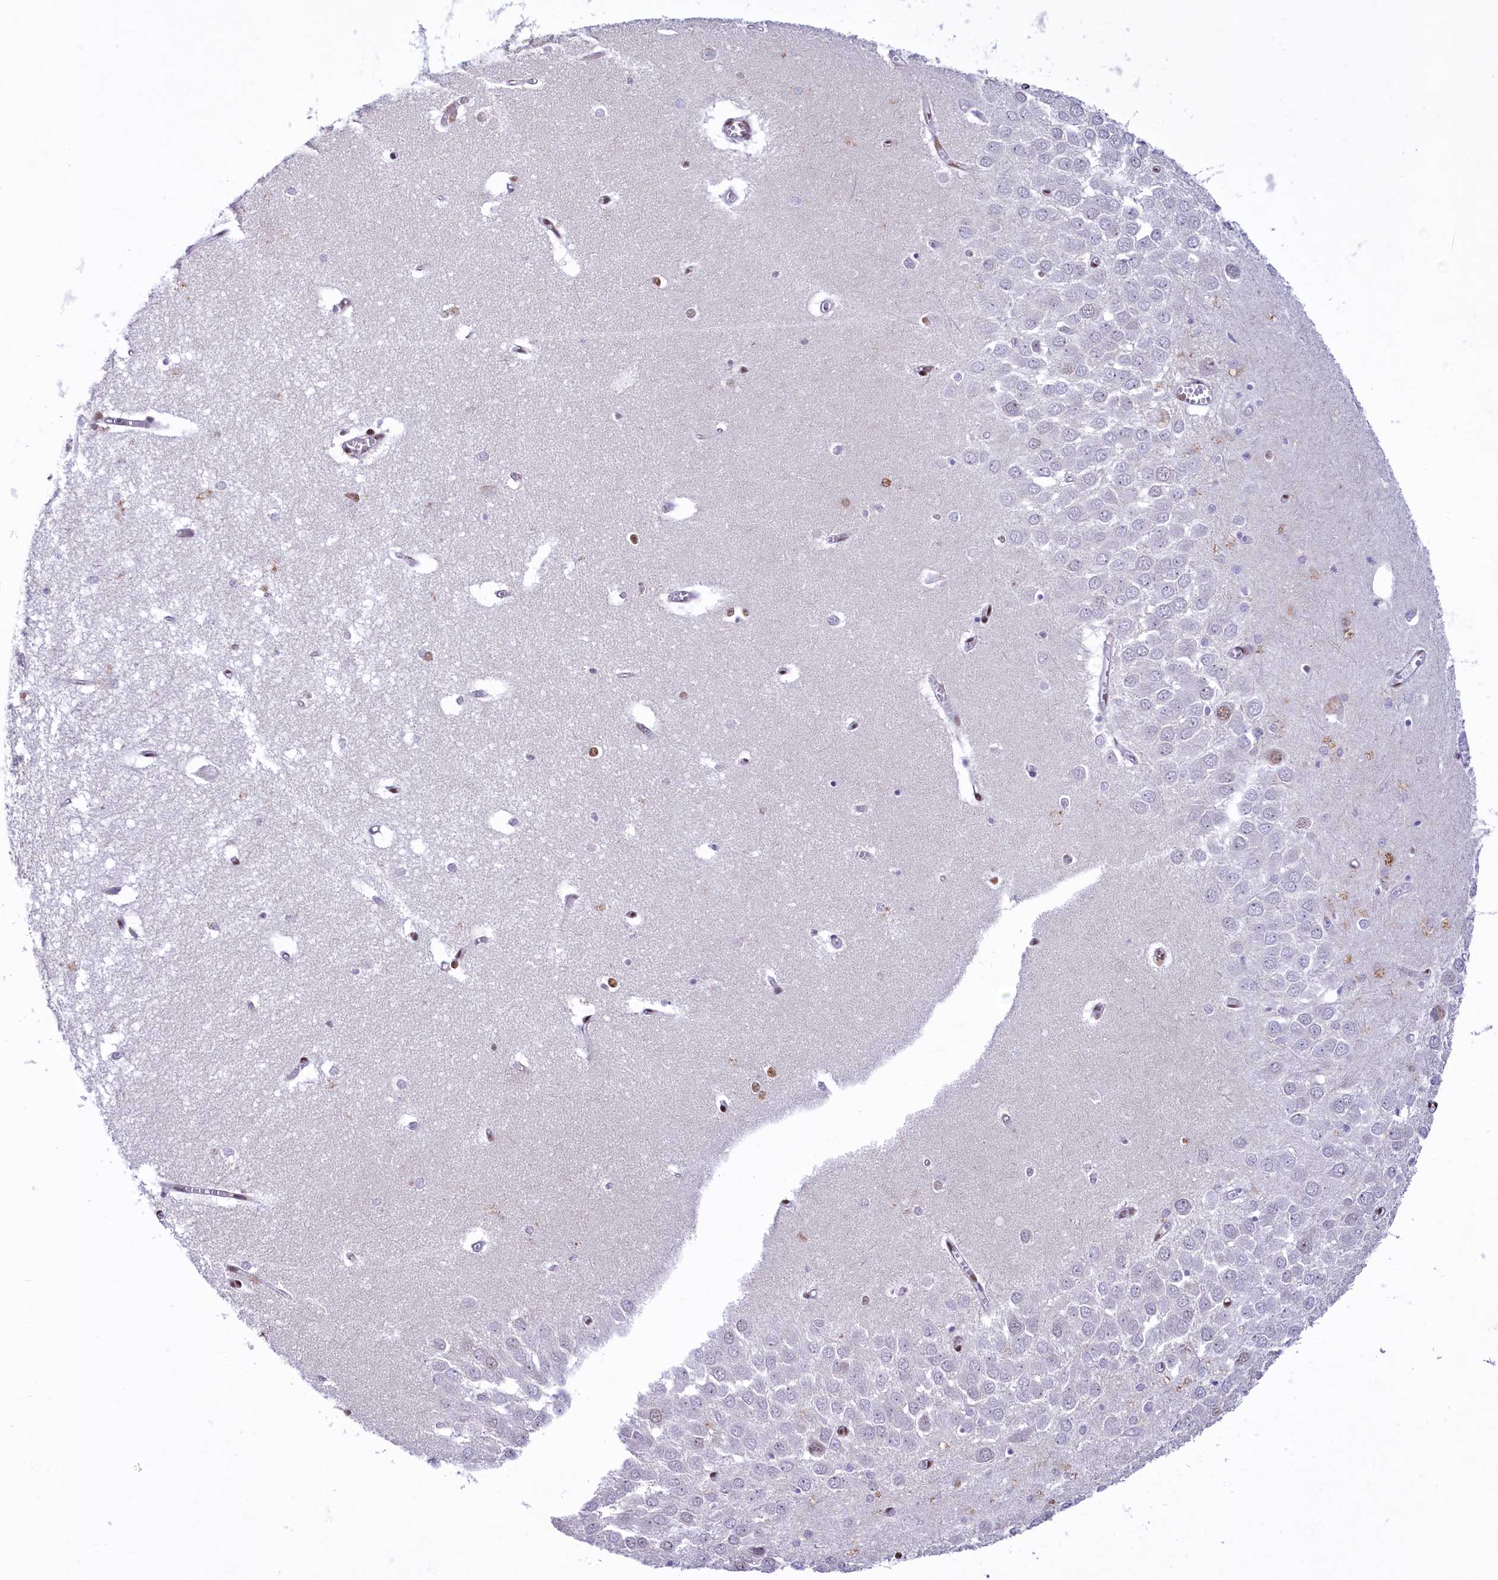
{"staining": {"intensity": "moderate", "quantity": "<25%", "location": "nuclear"}, "tissue": "hippocampus", "cell_type": "Glial cells", "image_type": "normal", "snomed": [{"axis": "morphology", "description": "Normal tissue, NOS"}, {"axis": "topography", "description": "Hippocampus"}], "caption": "IHC image of normal hippocampus: hippocampus stained using immunohistochemistry (IHC) displays low levels of moderate protein expression localized specifically in the nuclear of glial cells, appearing as a nuclear brown color.", "gene": "ANKS3", "patient": {"sex": "male", "age": 70}}